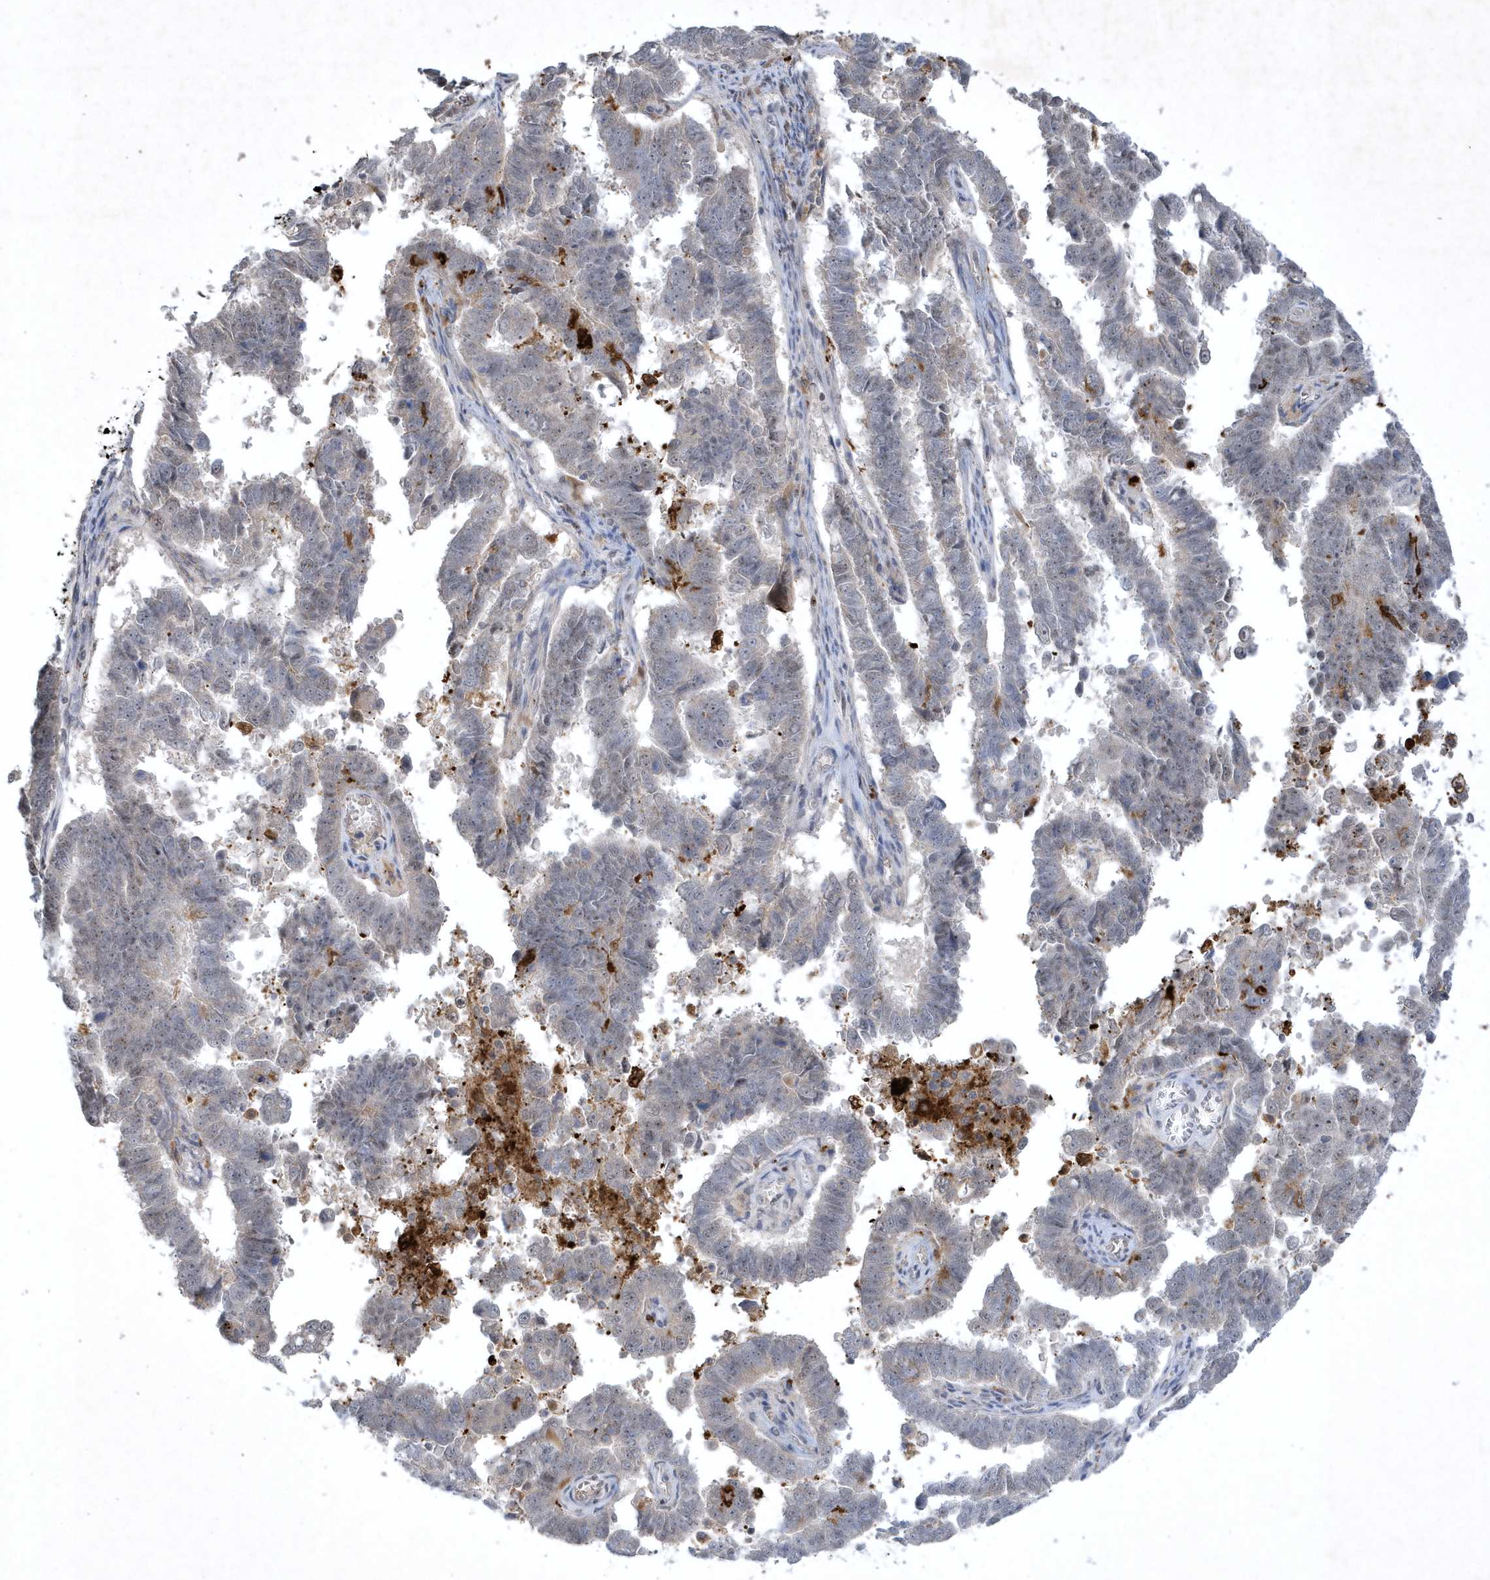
{"staining": {"intensity": "negative", "quantity": "none", "location": "none"}, "tissue": "endometrial cancer", "cell_type": "Tumor cells", "image_type": "cancer", "snomed": [{"axis": "morphology", "description": "Adenocarcinoma, NOS"}, {"axis": "topography", "description": "Endometrium"}], "caption": "DAB (3,3'-diaminobenzidine) immunohistochemical staining of endometrial cancer reveals no significant expression in tumor cells. (Stains: DAB (3,3'-diaminobenzidine) immunohistochemistry (IHC) with hematoxylin counter stain, Microscopy: brightfield microscopy at high magnification).", "gene": "THG1L", "patient": {"sex": "female", "age": 75}}